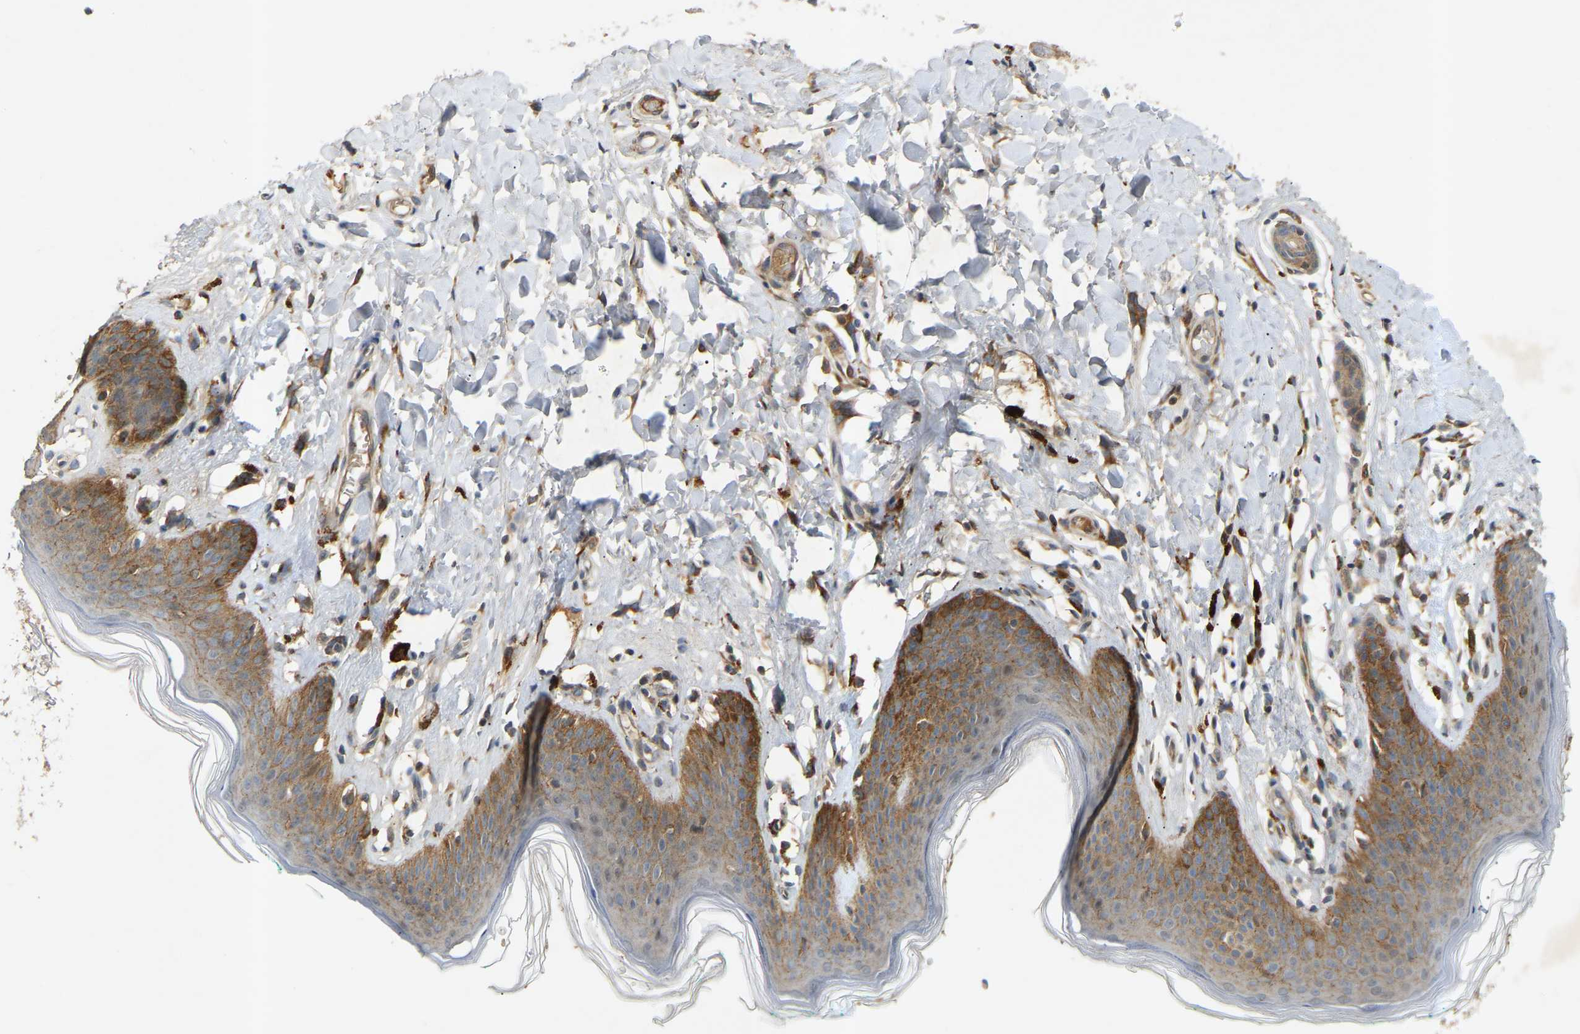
{"staining": {"intensity": "moderate", "quantity": ">75%", "location": "cytoplasmic/membranous"}, "tissue": "skin", "cell_type": "Epidermal cells", "image_type": "normal", "snomed": [{"axis": "morphology", "description": "Normal tissue, NOS"}, {"axis": "topography", "description": "Vulva"}], "caption": "The photomicrograph exhibits immunohistochemical staining of normal skin. There is moderate cytoplasmic/membranous staining is identified in about >75% of epidermal cells.", "gene": "ATP5MF", "patient": {"sex": "female", "age": 66}}